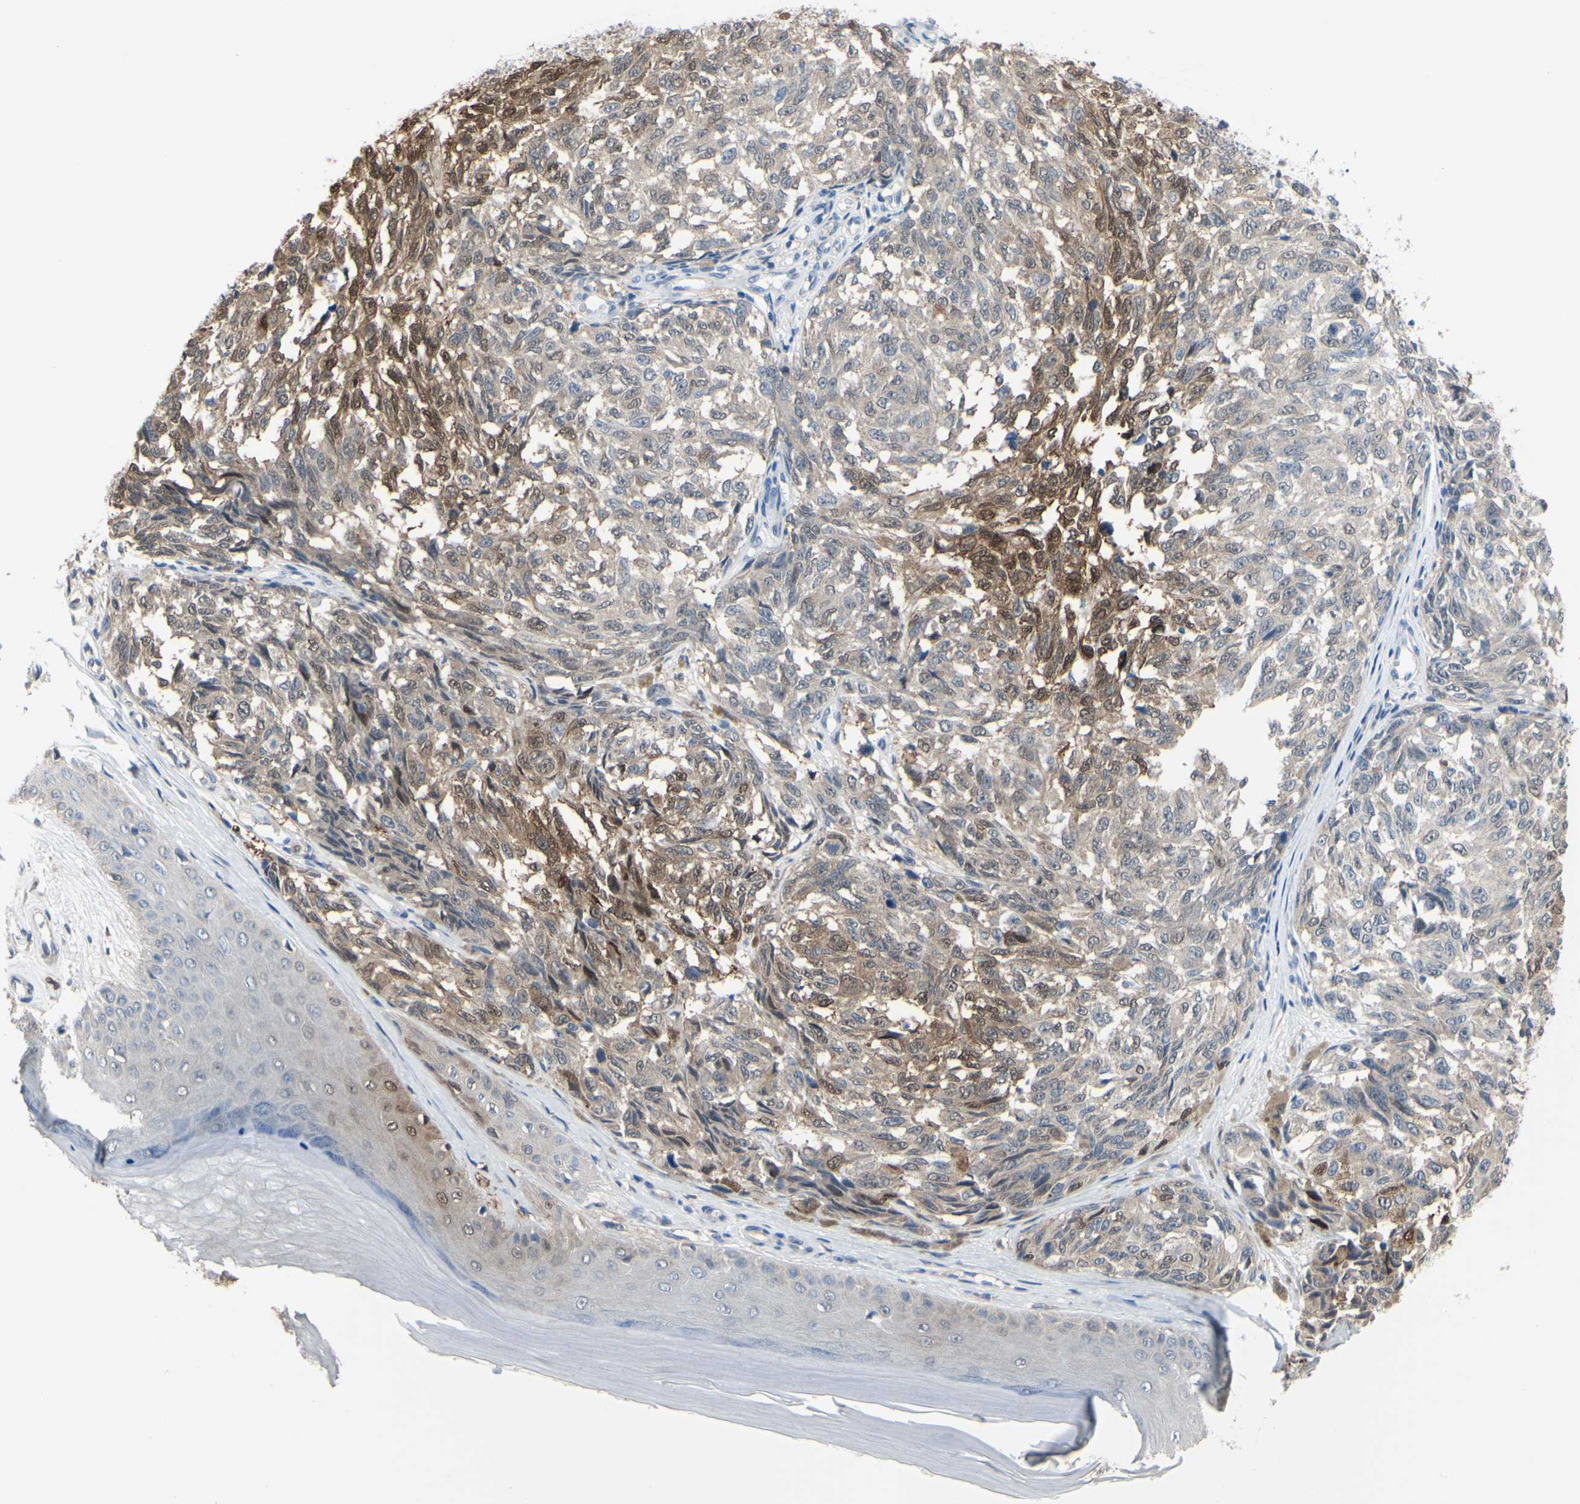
{"staining": {"intensity": "moderate", "quantity": "25%-75%", "location": "cytoplasmic/membranous,nuclear"}, "tissue": "melanoma", "cell_type": "Tumor cells", "image_type": "cancer", "snomed": [{"axis": "morphology", "description": "Malignant melanoma, NOS"}, {"axis": "topography", "description": "Skin"}], "caption": "IHC of human malignant melanoma demonstrates medium levels of moderate cytoplasmic/membranous and nuclear staining in approximately 25%-75% of tumor cells. Immunohistochemistry stains the protein of interest in brown and the nuclei are stained blue.", "gene": "UPK3B", "patient": {"sex": "female", "age": 64}}